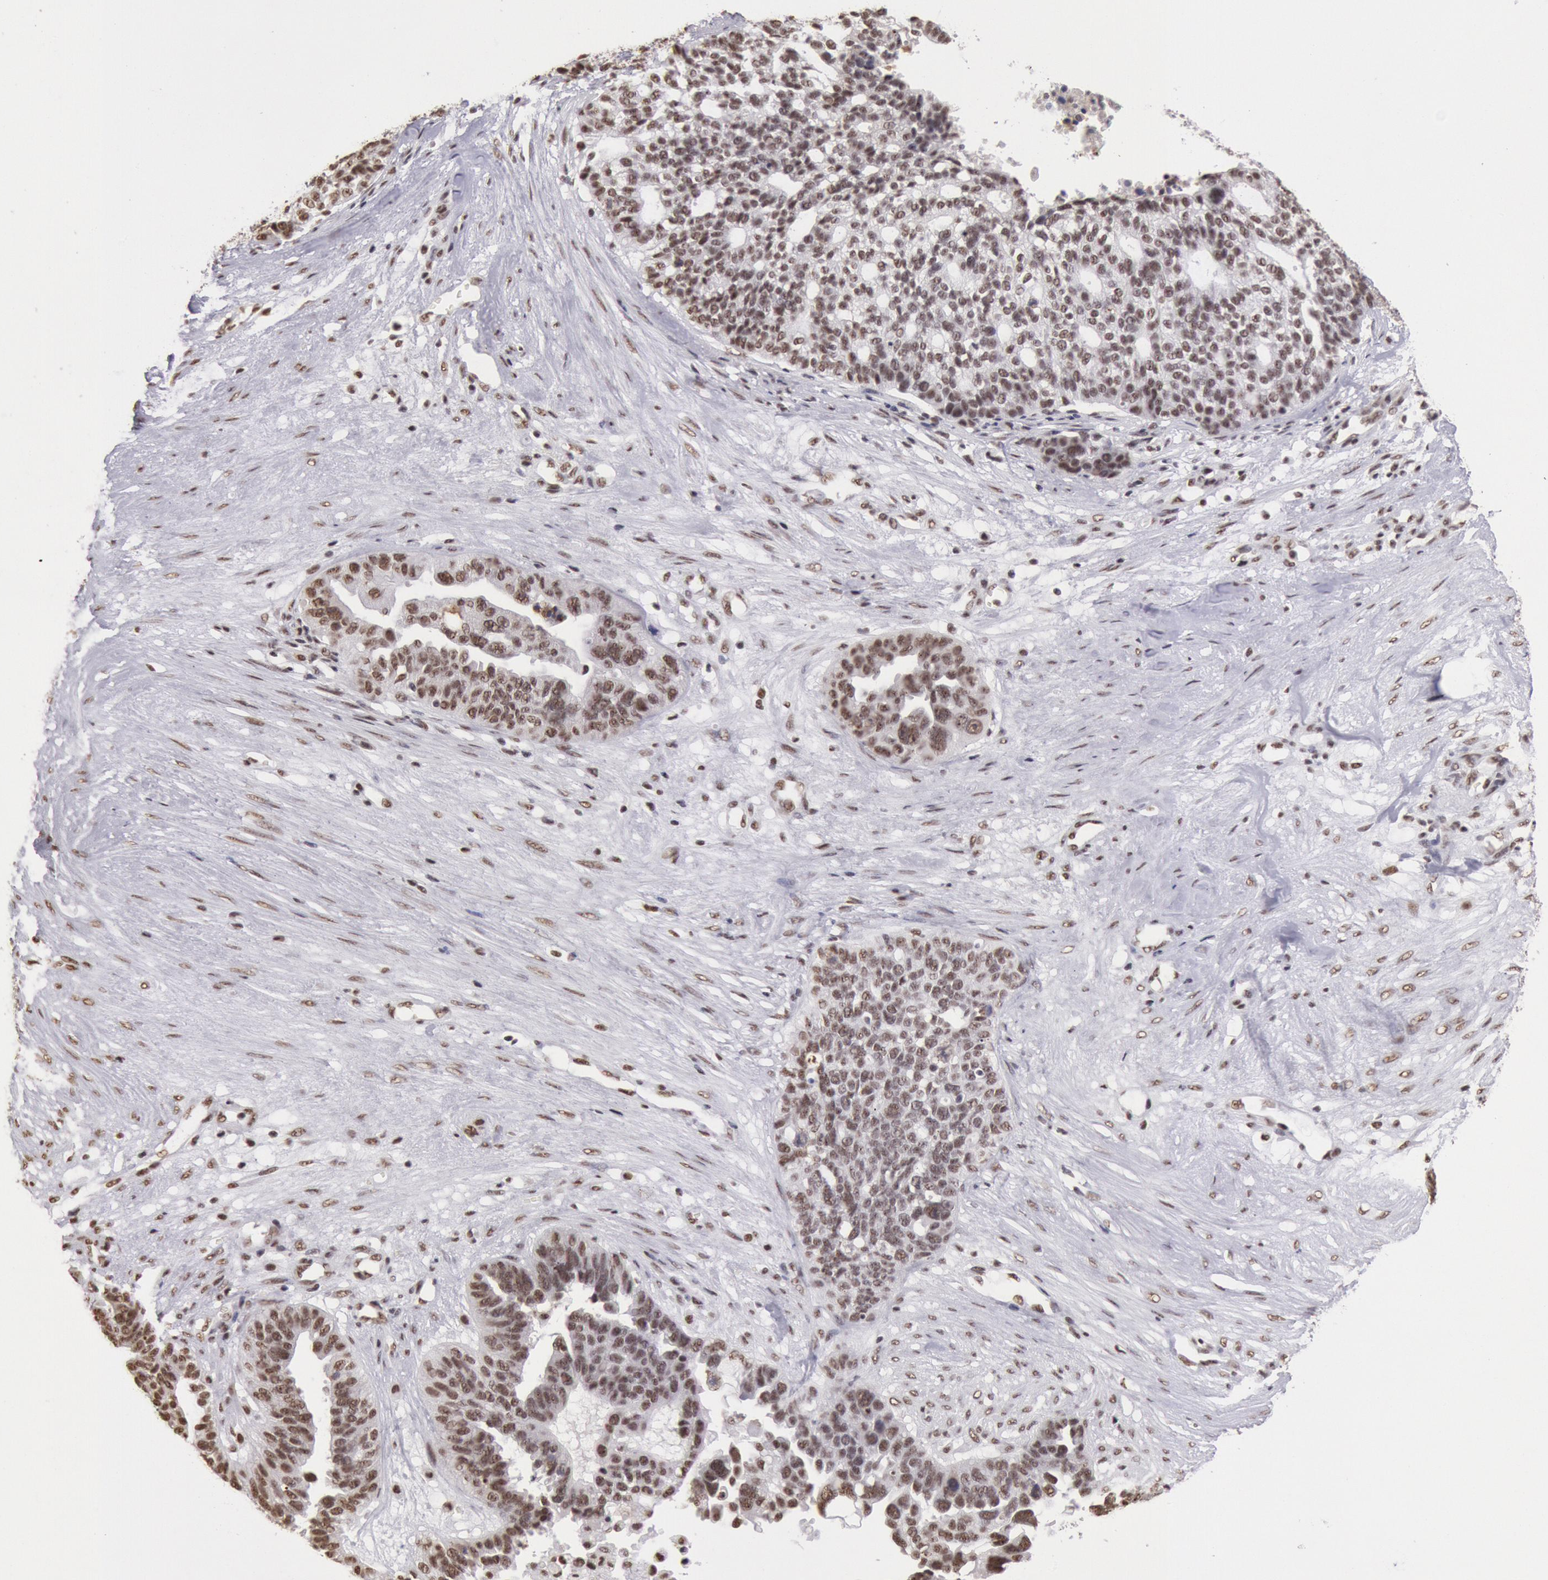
{"staining": {"intensity": "moderate", "quantity": ">75%", "location": "nuclear"}, "tissue": "ovarian cancer", "cell_type": "Tumor cells", "image_type": "cancer", "snomed": [{"axis": "morphology", "description": "Cystadenocarcinoma, serous, NOS"}, {"axis": "topography", "description": "Ovary"}], "caption": "About >75% of tumor cells in human ovarian cancer exhibit moderate nuclear protein staining as visualized by brown immunohistochemical staining.", "gene": "SNRPD3", "patient": {"sex": "female", "age": 59}}